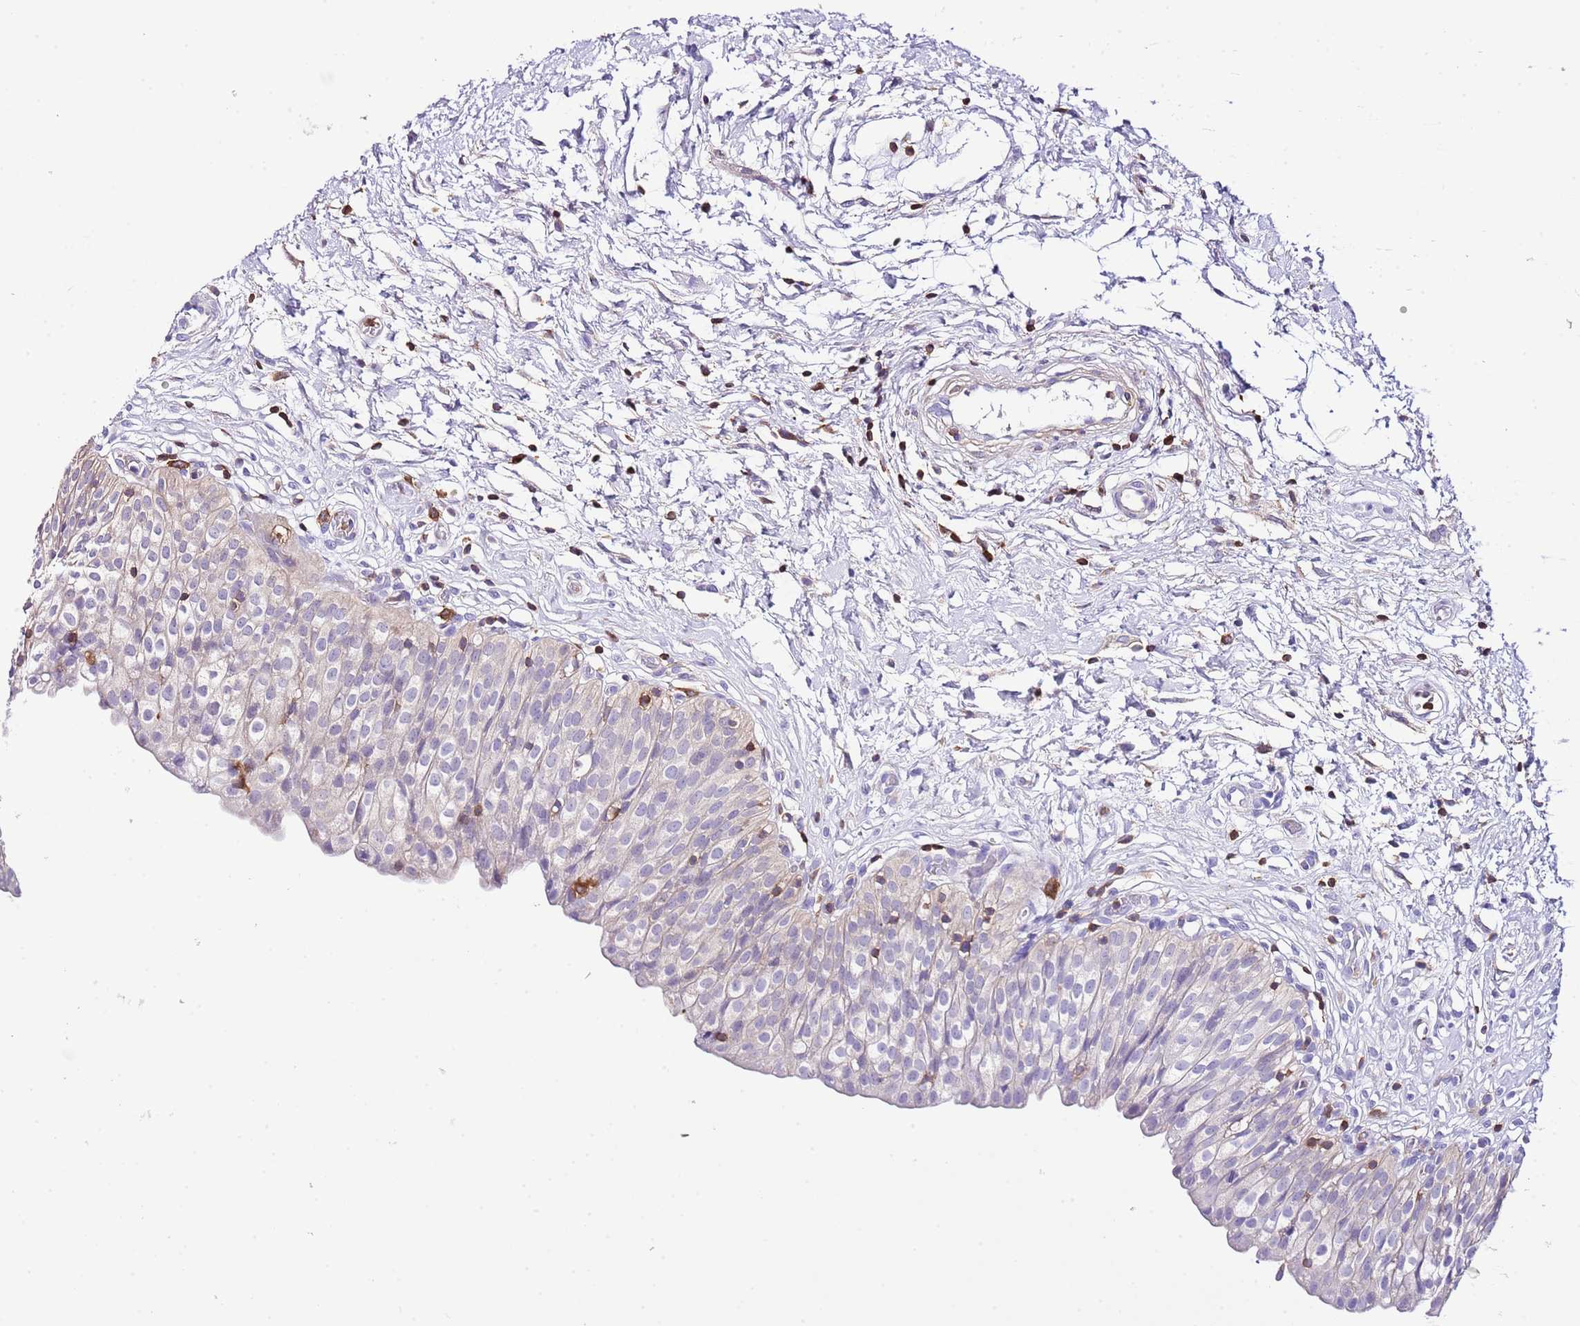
{"staining": {"intensity": "negative", "quantity": "none", "location": "none"}, "tissue": "urinary bladder", "cell_type": "Urothelial cells", "image_type": "normal", "snomed": [{"axis": "morphology", "description": "Normal tissue, NOS"}, {"axis": "topography", "description": "Urinary bladder"}], "caption": "Urinary bladder was stained to show a protein in brown. There is no significant expression in urothelial cells. (DAB immunohistochemistry, high magnification).", "gene": "CNN2", "patient": {"sex": "male", "age": 55}}